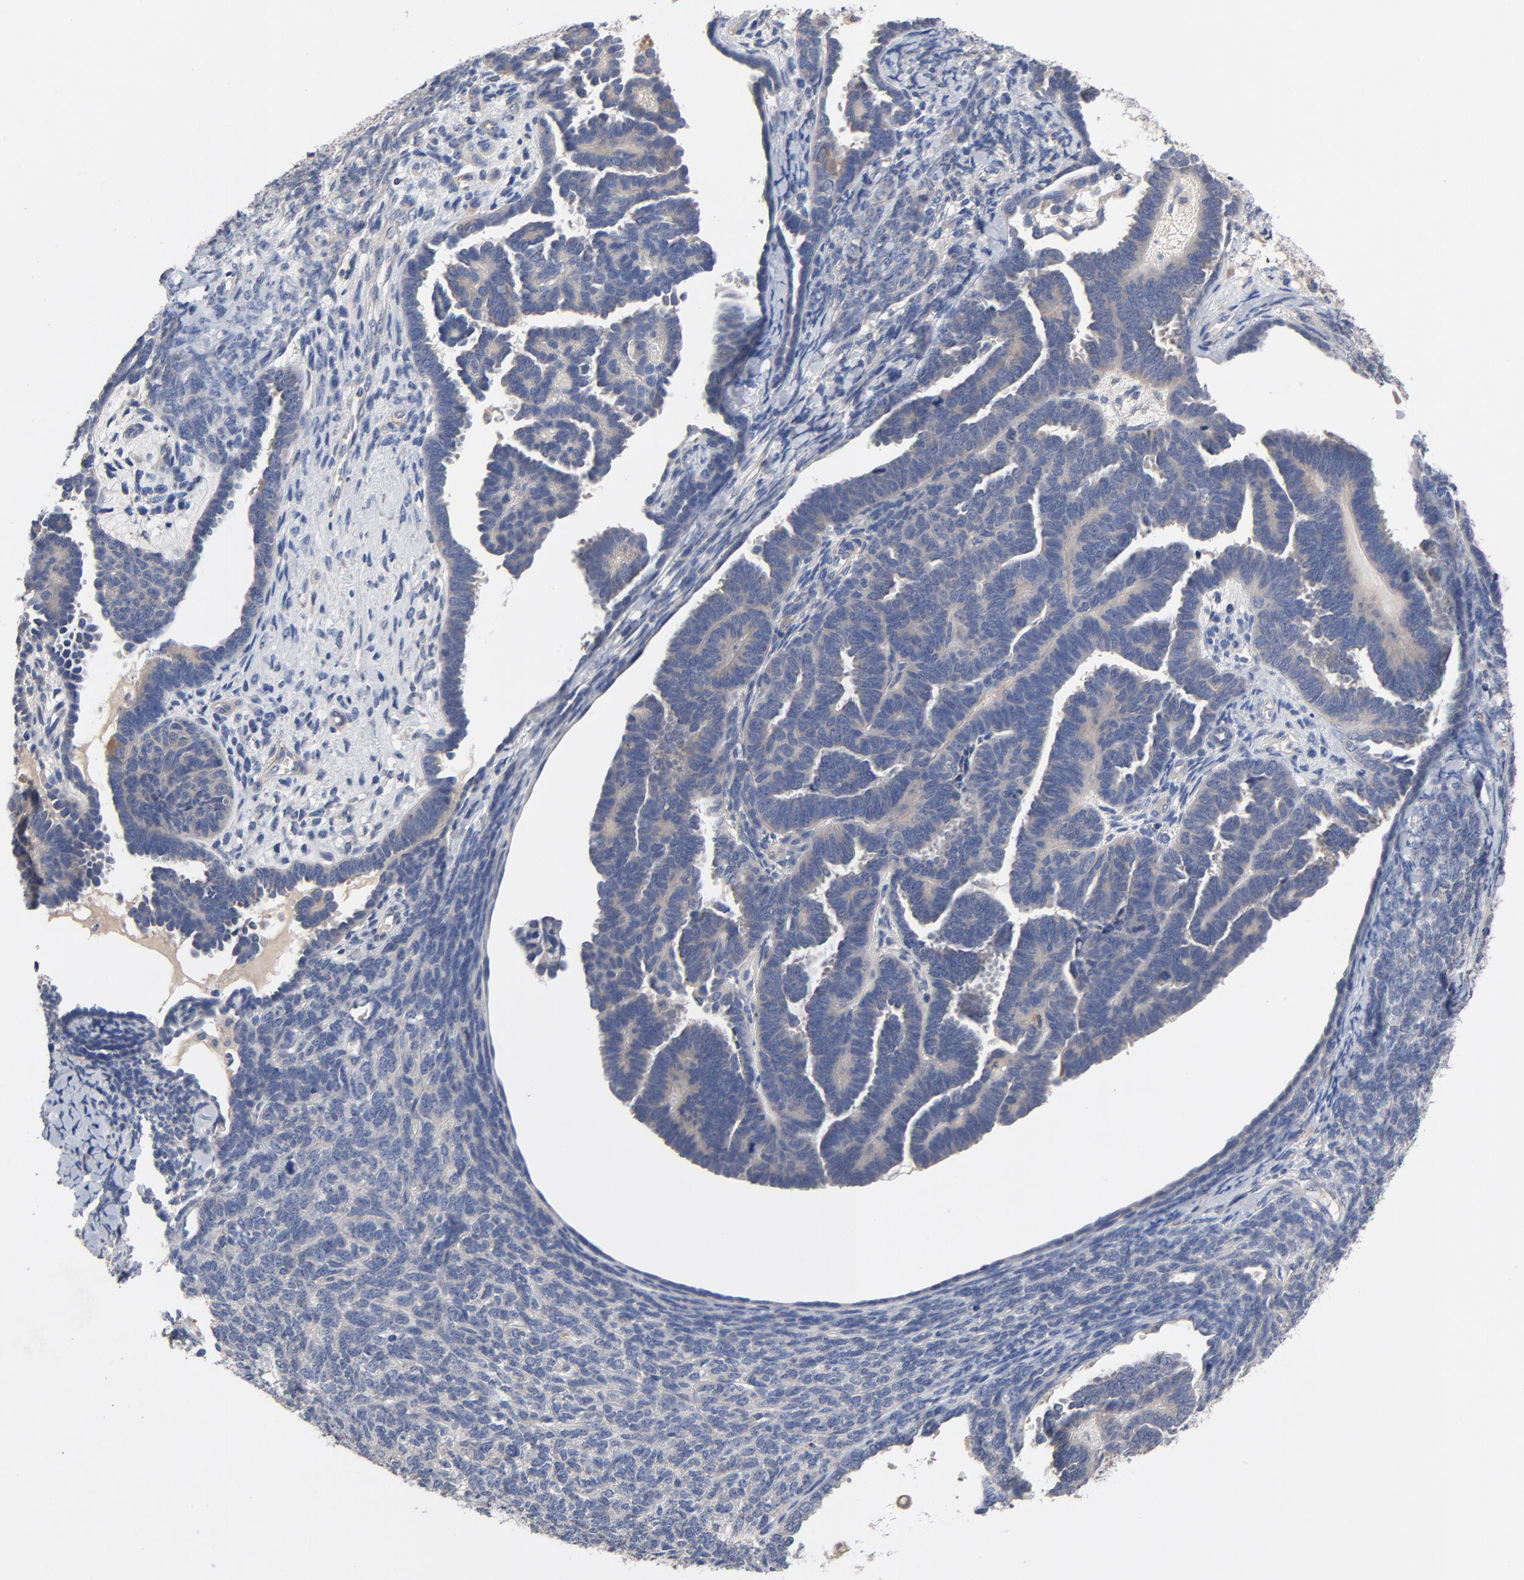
{"staining": {"intensity": "weak", "quantity": "25%-75%", "location": "cytoplasmic/membranous"}, "tissue": "endometrial cancer", "cell_type": "Tumor cells", "image_type": "cancer", "snomed": [{"axis": "morphology", "description": "Neoplasm, malignant, NOS"}, {"axis": "topography", "description": "Endometrium"}], "caption": "There is low levels of weak cytoplasmic/membranous staining in tumor cells of neoplasm (malignant) (endometrial), as demonstrated by immunohistochemical staining (brown color).", "gene": "CCDC134", "patient": {"sex": "female", "age": 74}}